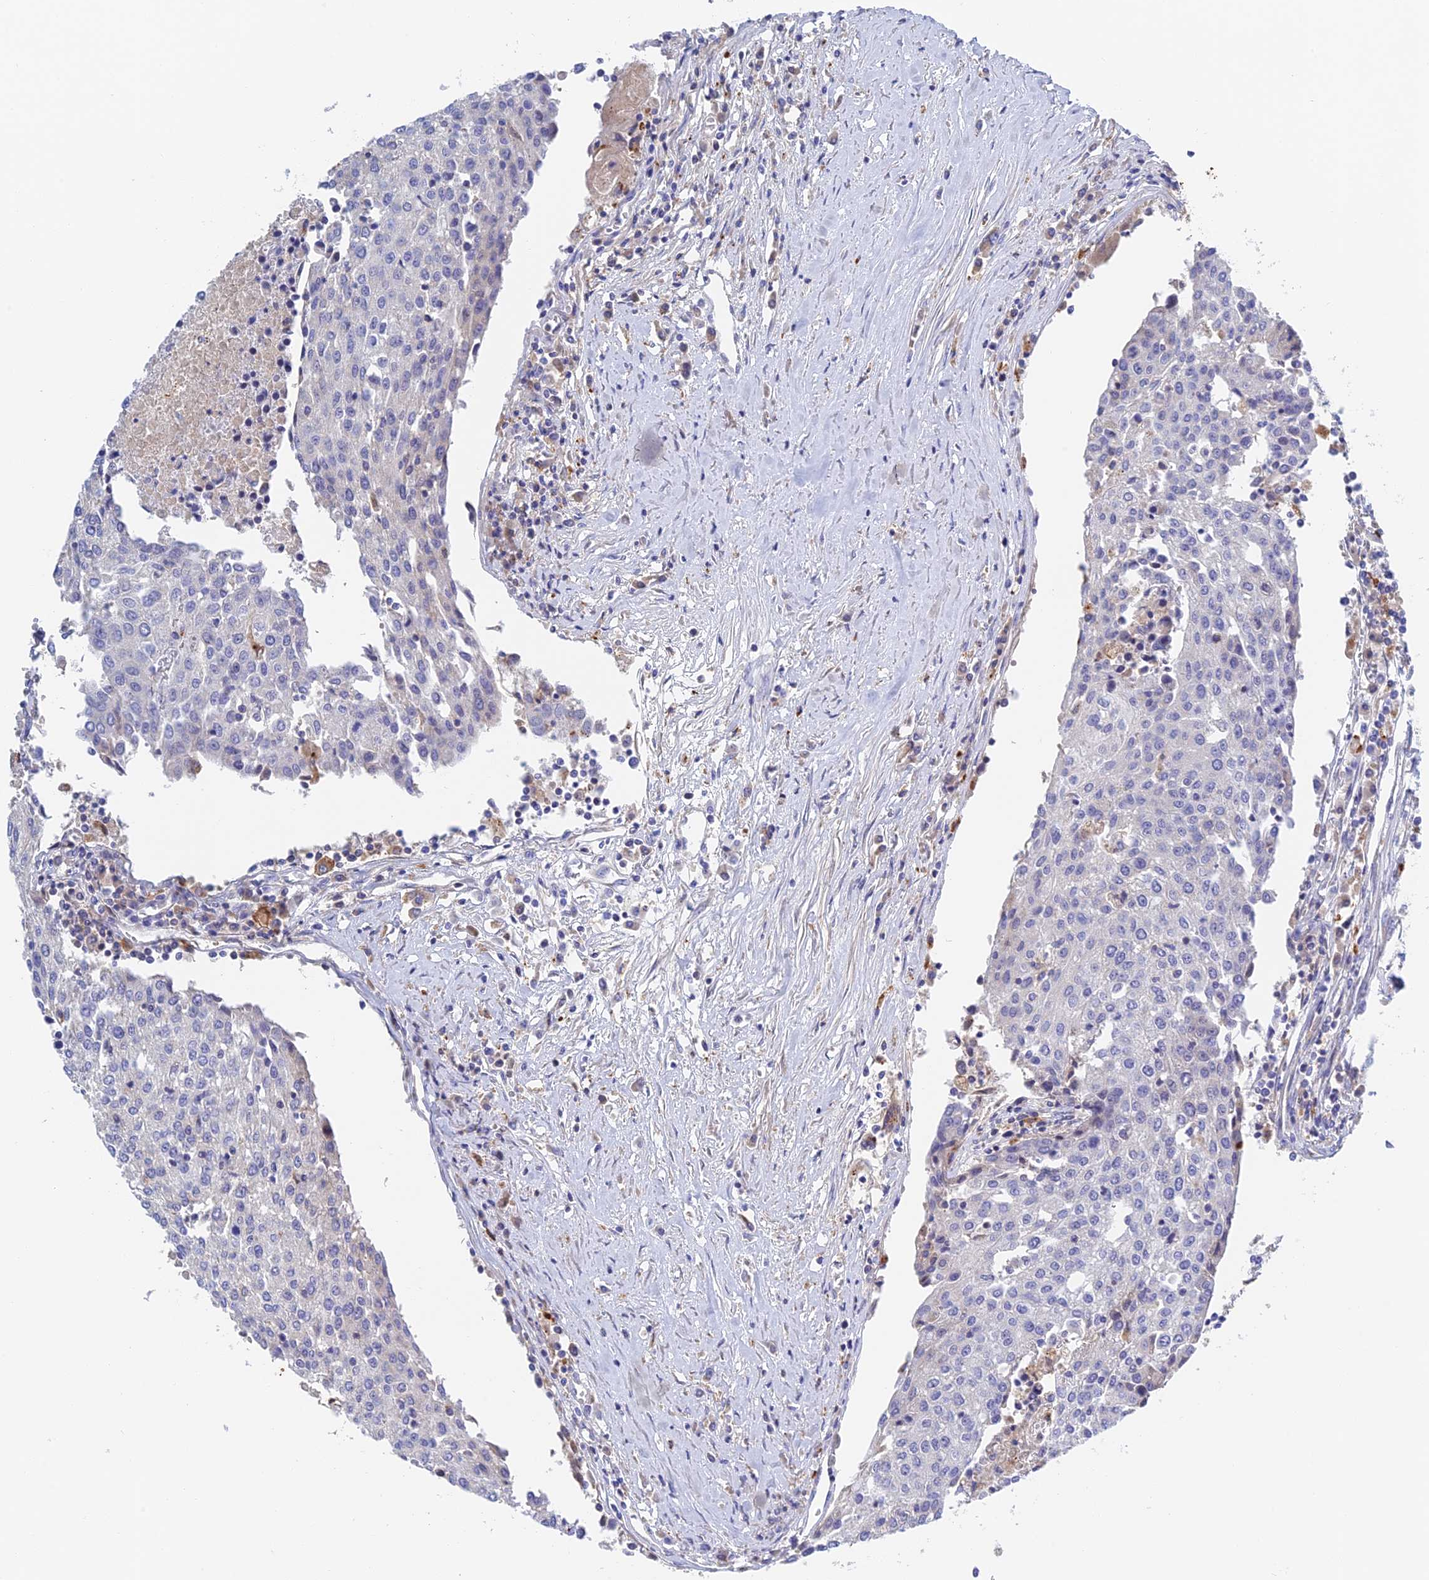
{"staining": {"intensity": "negative", "quantity": "none", "location": "none"}, "tissue": "urothelial cancer", "cell_type": "Tumor cells", "image_type": "cancer", "snomed": [{"axis": "morphology", "description": "Urothelial carcinoma, High grade"}, {"axis": "topography", "description": "Urinary bladder"}], "caption": "DAB (3,3'-diaminobenzidine) immunohistochemical staining of urothelial cancer demonstrates no significant expression in tumor cells.", "gene": "RPGRIP1L", "patient": {"sex": "female", "age": 85}}